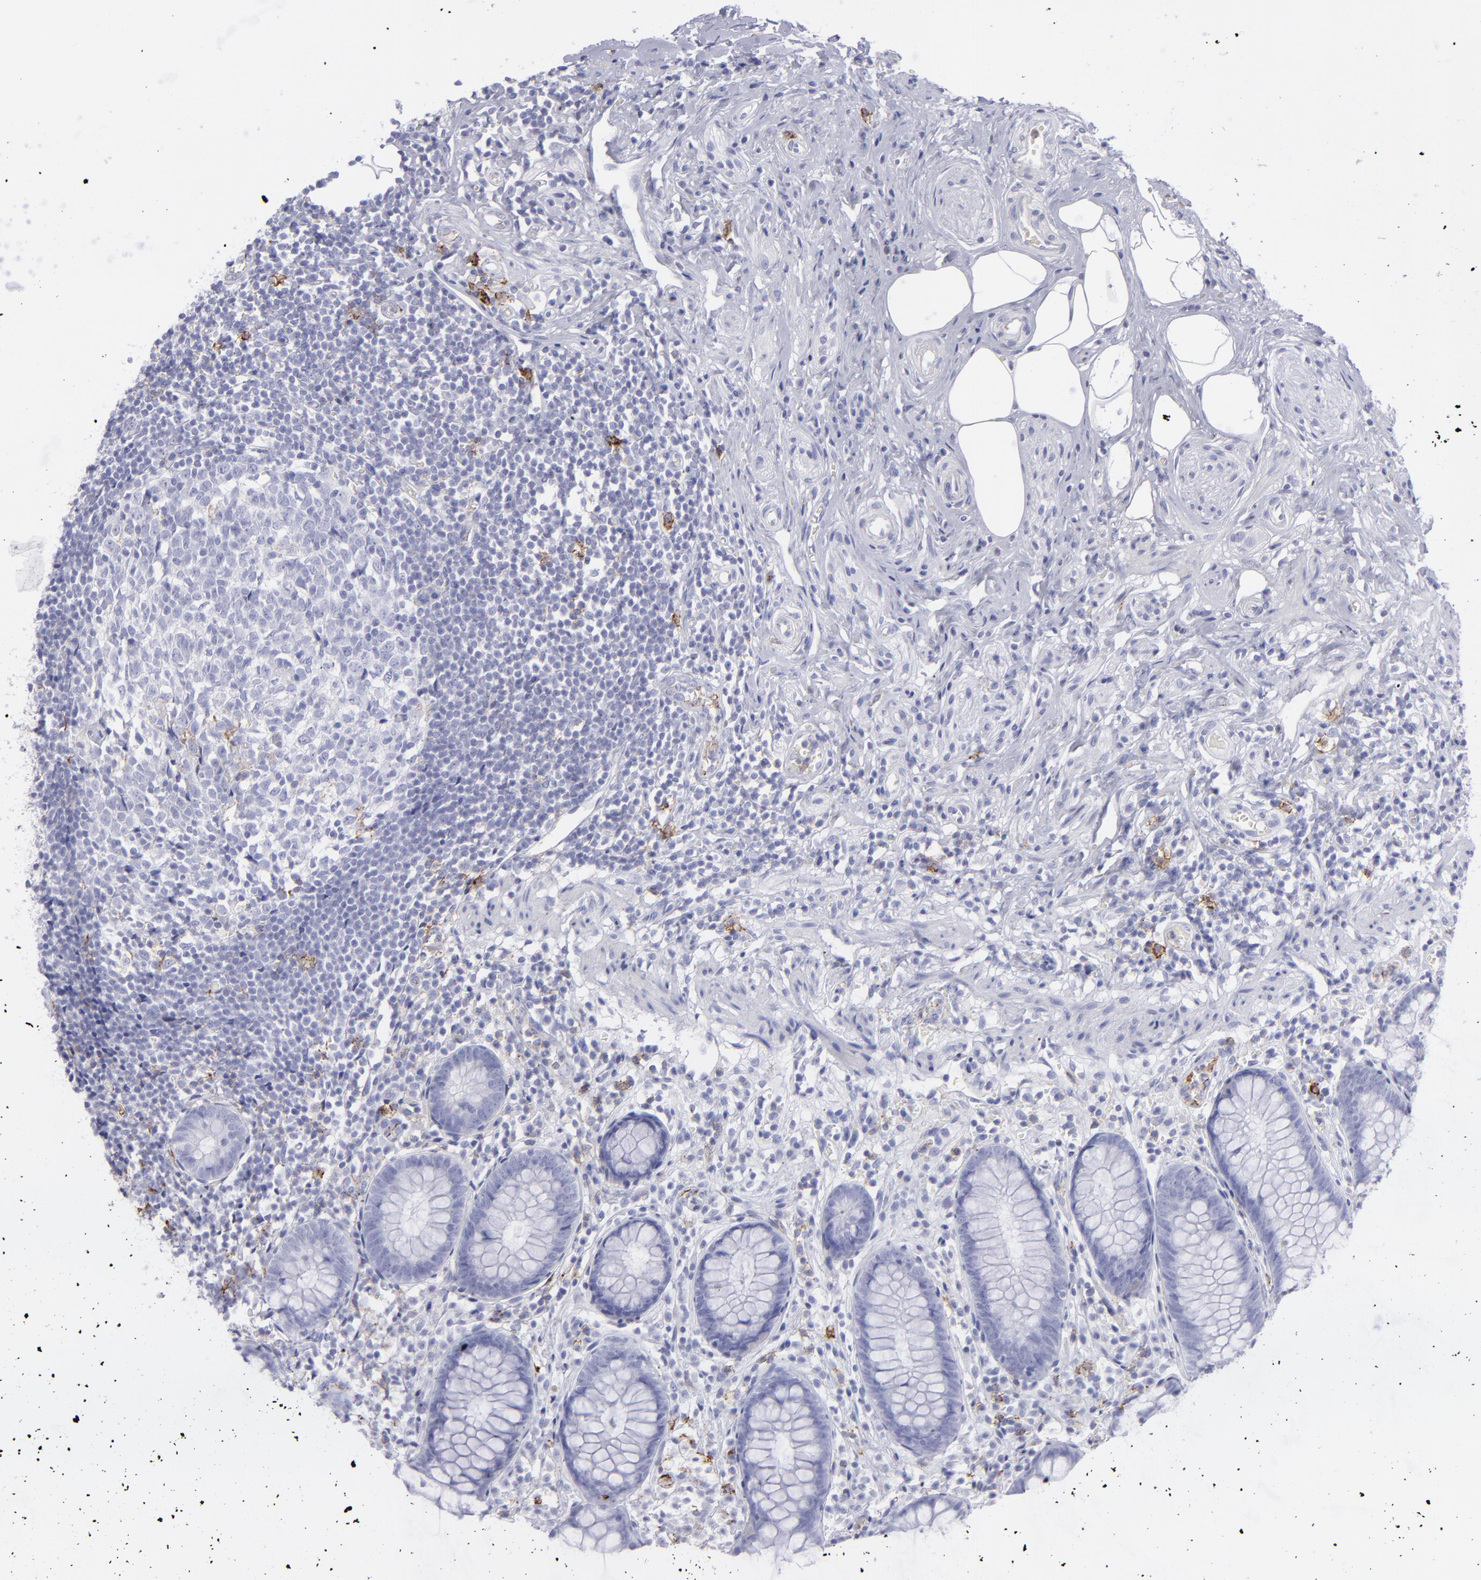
{"staining": {"intensity": "negative", "quantity": "none", "location": "none"}, "tissue": "appendix", "cell_type": "Glandular cells", "image_type": "normal", "snomed": [{"axis": "morphology", "description": "Normal tissue, NOS"}, {"axis": "topography", "description": "Appendix"}], "caption": "This is a histopathology image of immunohistochemistry staining of normal appendix, which shows no staining in glandular cells.", "gene": "SELPLG", "patient": {"sex": "male", "age": 38}}